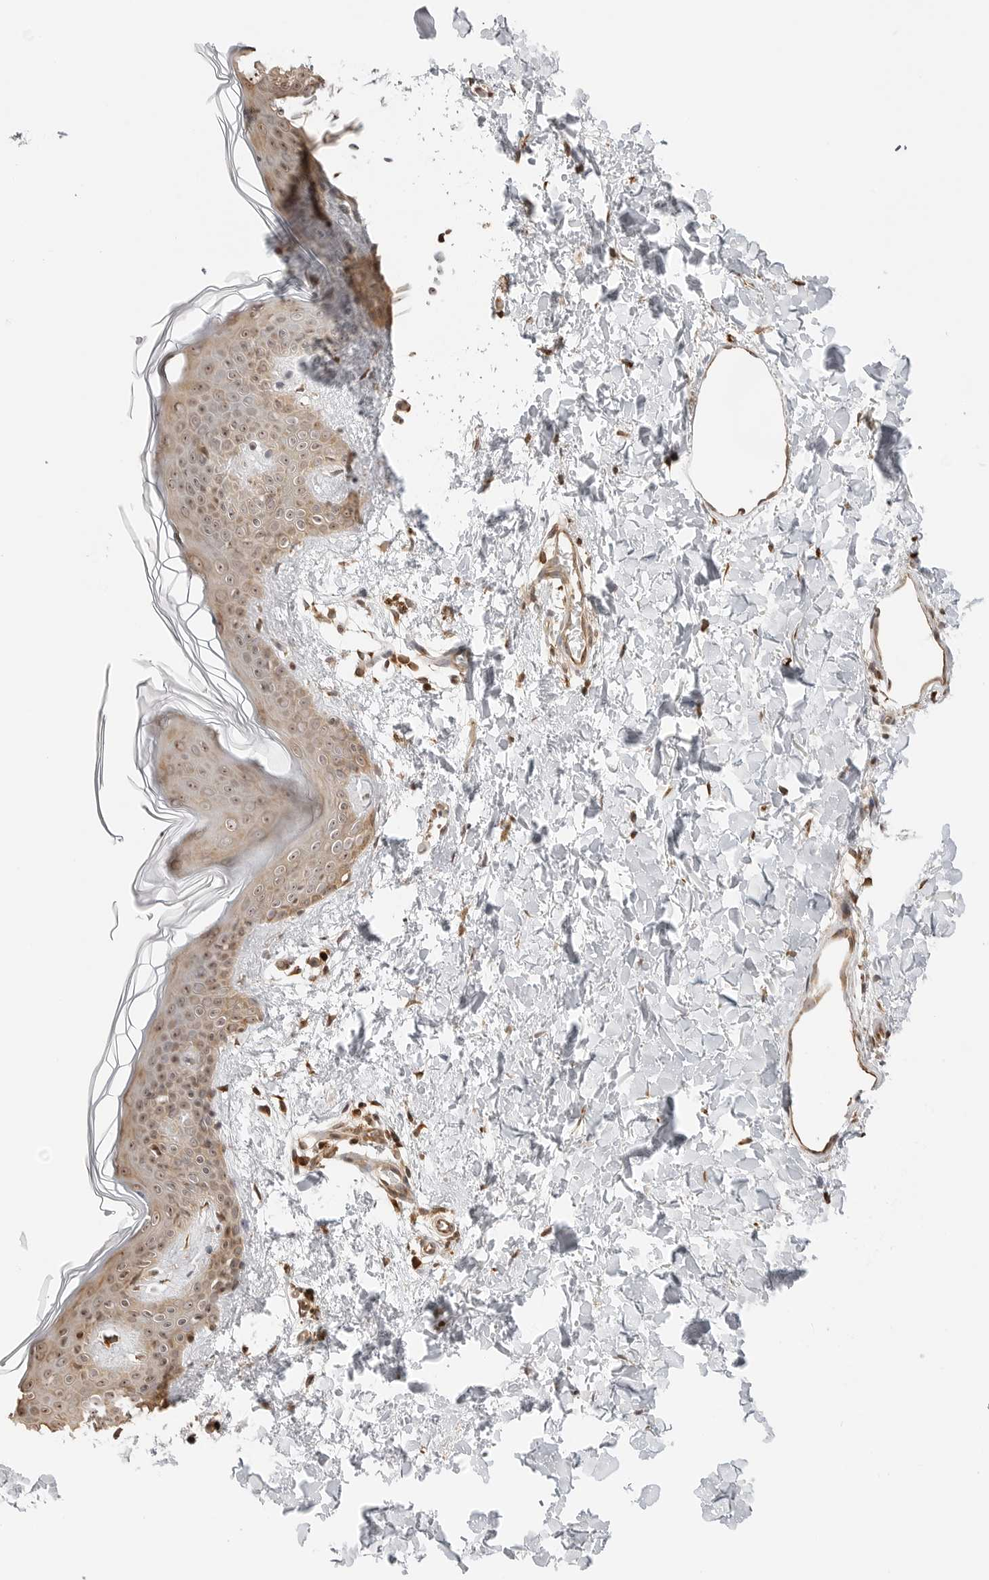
{"staining": {"intensity": "moderate", "quantity": ">75%", "location": "cytoplasmic/membranous,nuclear"}, "tissue": "skin", "cell_type": "Fibroblasts", "image_type": "normal", "snomed": [{"axis": "morphology", "description": "Normal tissue, NOS"}, {"axis": "topography", "description": "Skin"}], "caption": "A photomicrograph showing moderate cytoplasmic/membranous,nuclear staining in about >75% of fibroblasts in benign skin, as visualized by brown immunohistochemical staining.", "gene": "FKBP14", "patient": {"sex": "female", "age": 46}}